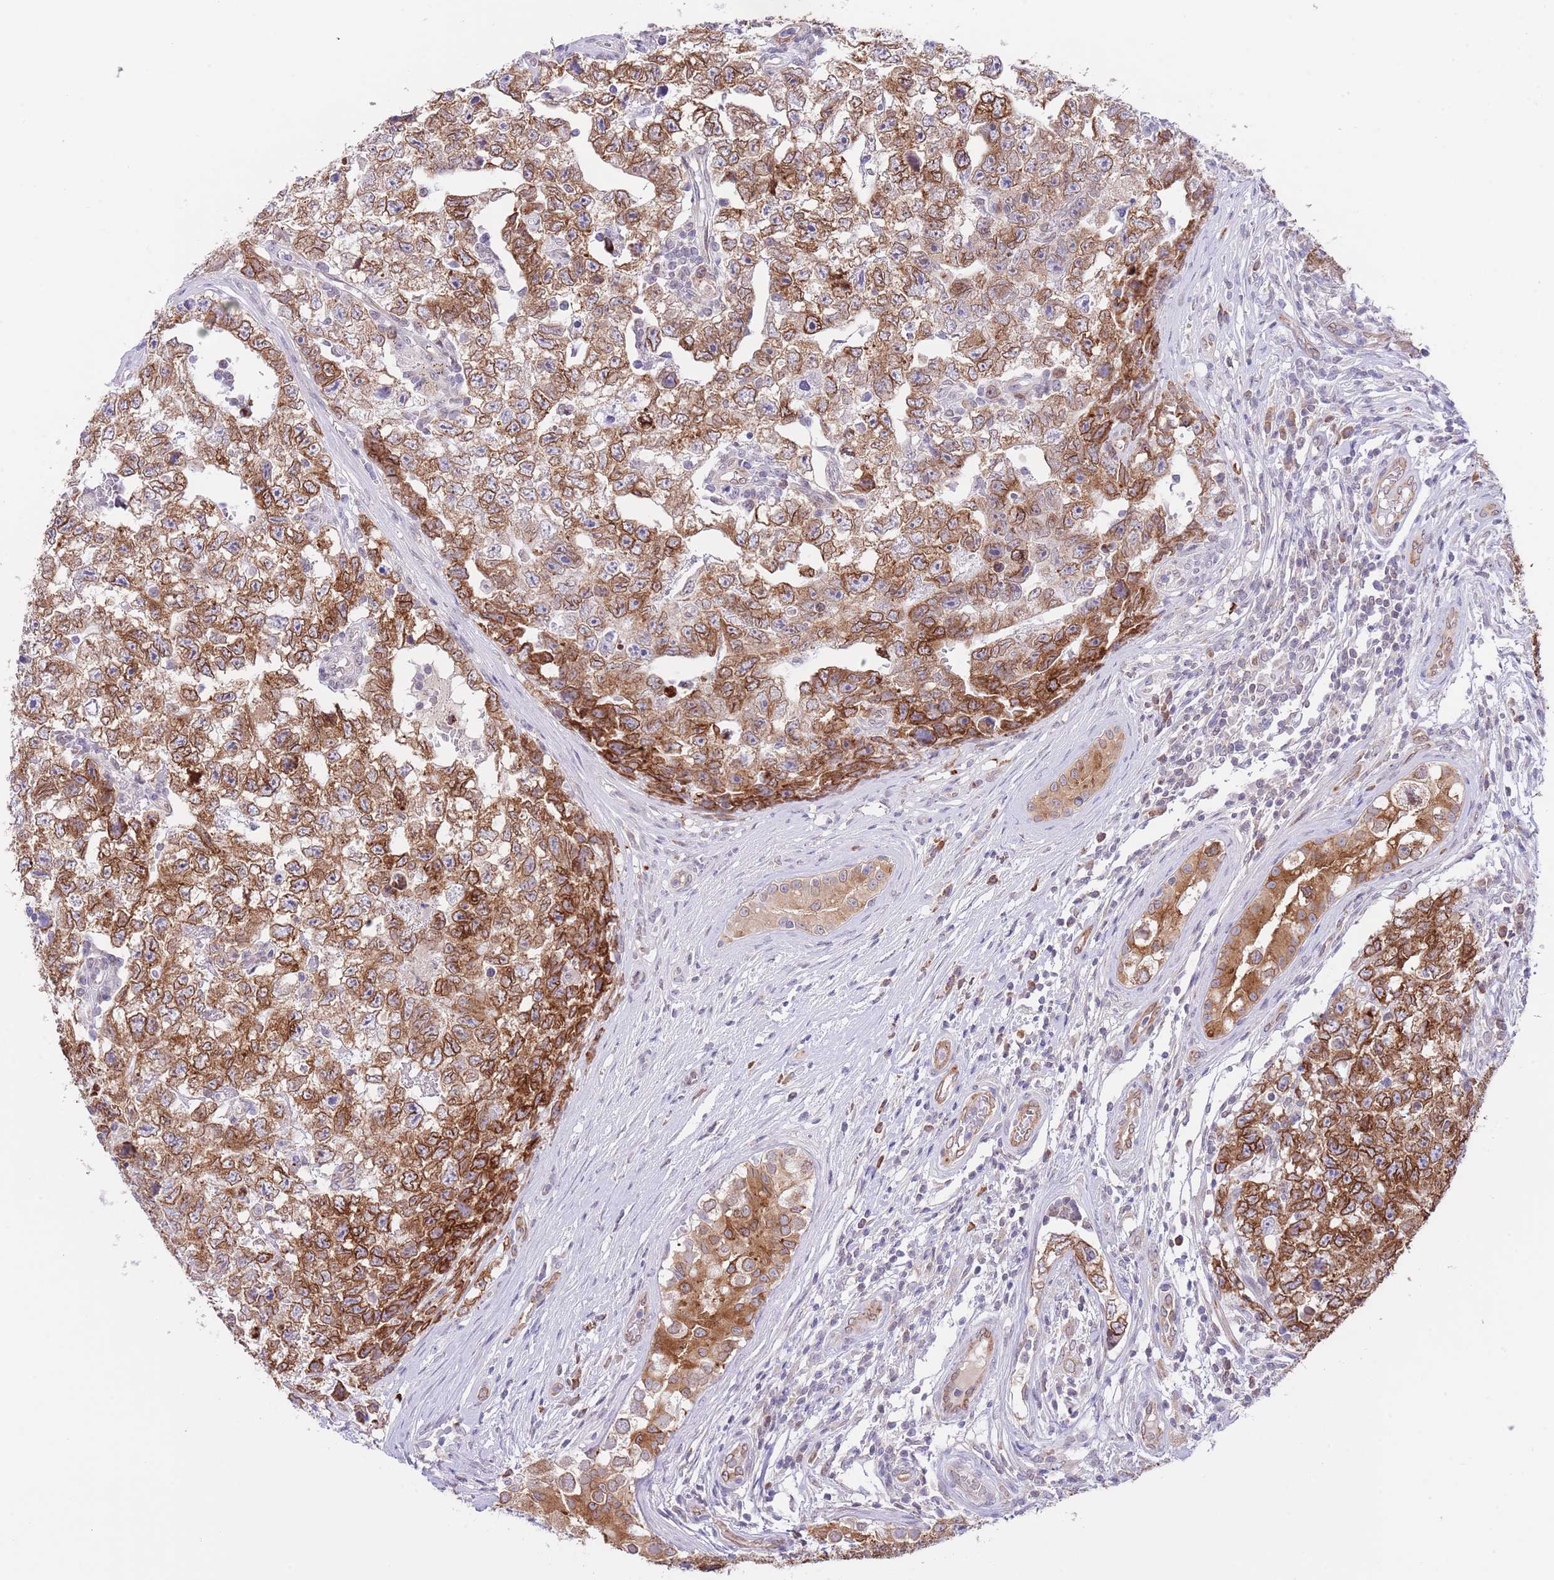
{"staining": {"intensity": "strong", "quantity": ">75%", "location": "cytoplasmic/membranous,nuclear"}, "tissue": "testis cancer", "cell_type": "Tumor cells", "image_type": "cancer", "snomed": [{"axis": "morphology", "description": "Carcinoma, Embryonal, NOS"}, {"axis": "topography", "description": "Testis"}], "caption": "Testis embryonal carcinoma was stained to show a protein in brown. There is high levels of strong cytoplasmic/membranous and nuclear positivity in approximately >75% of tumor cells.", "gene": "EBPL", "patient": {"sex": "male", "age": 22}}